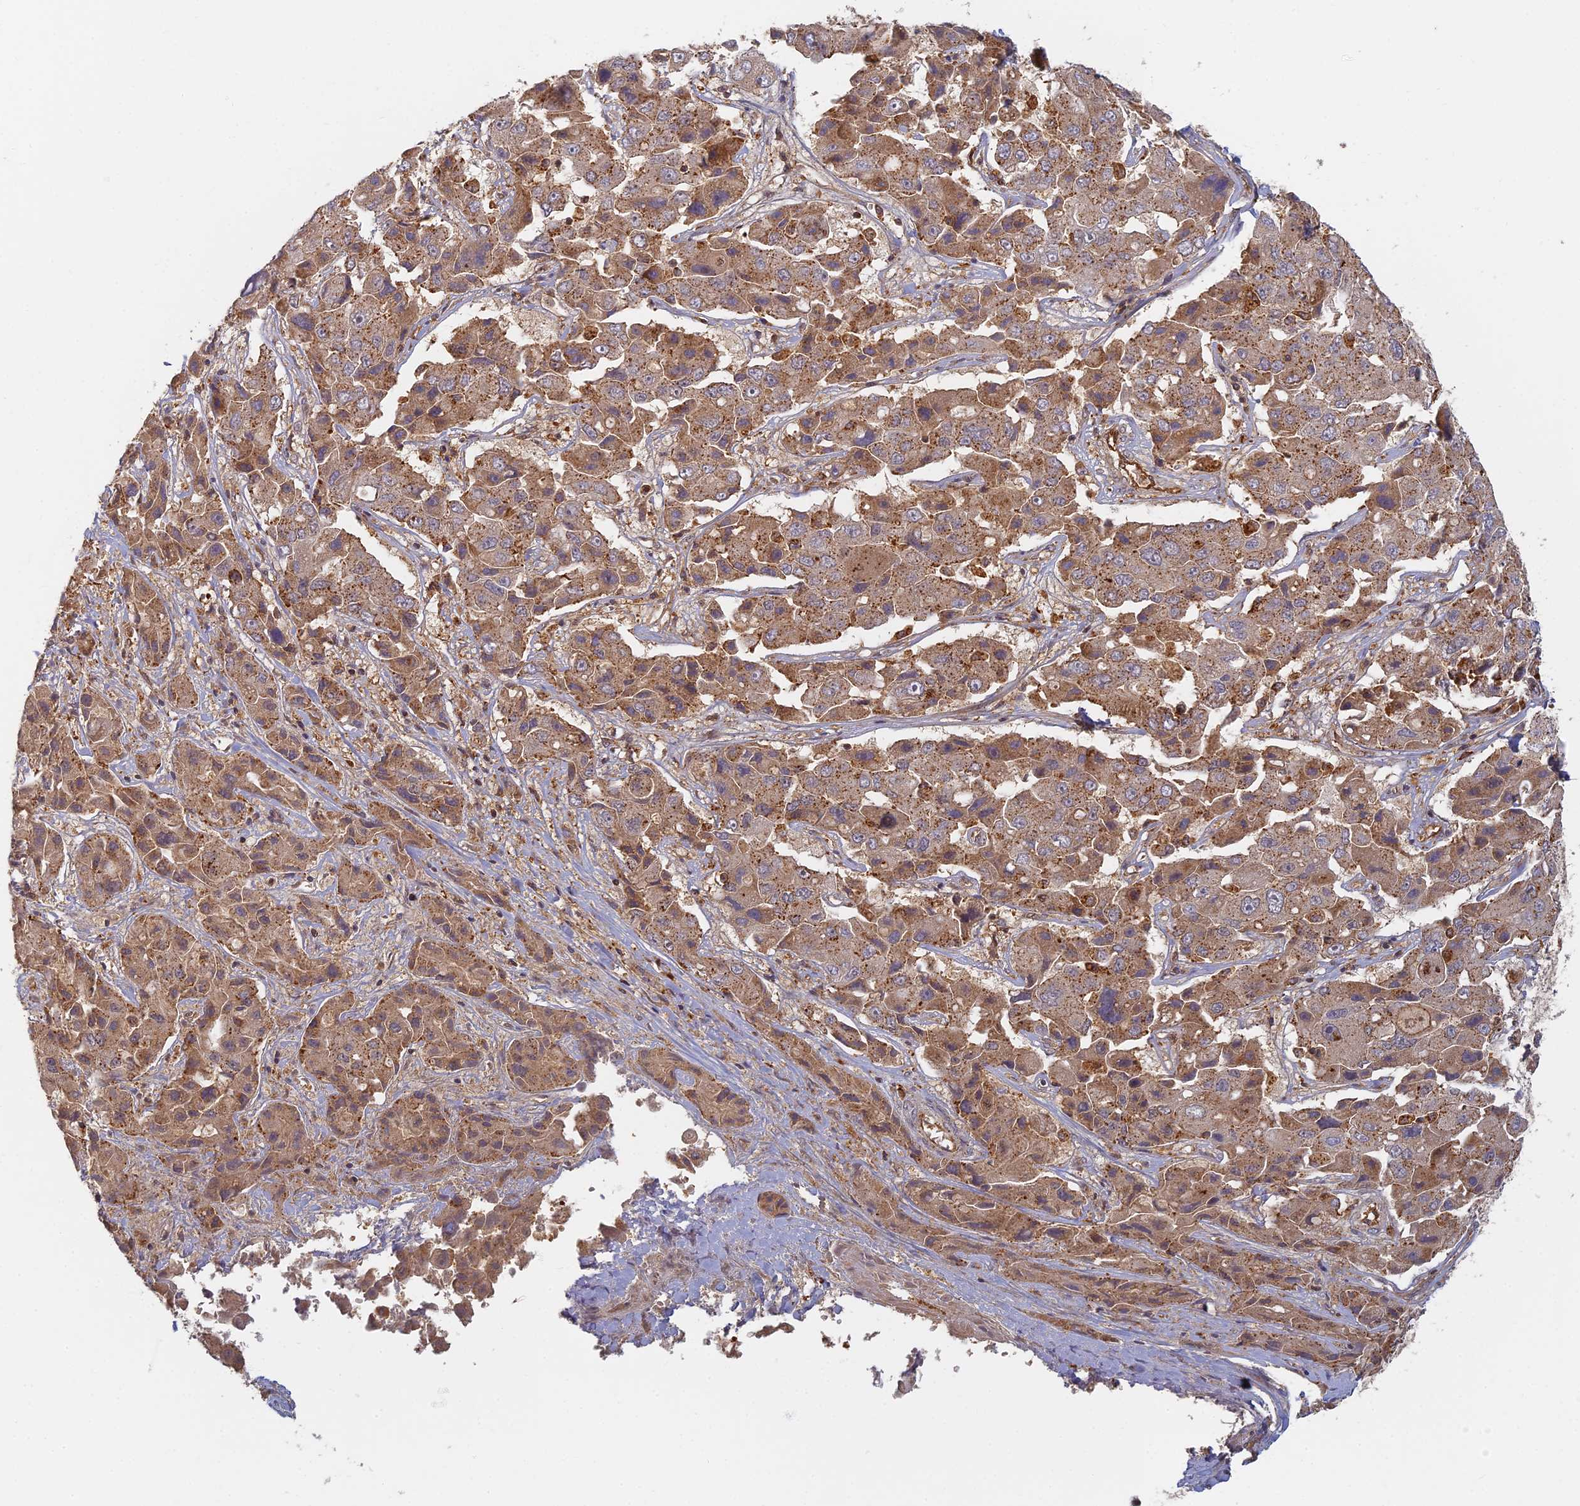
{"staining": {"intensity": "moderate", "quantity": ">75%", "location": "cytoplasmic/membranous"}, "tissue": "liver cancer", "cell_type": "Tumor cells", "image_type": "cancer", "snomed": [{"axis": "morphology", "description": "Cholangiocarcinoma"}, {"axis": "topography", "description": "Liver"}], "caption": "Immunohistochemistry (IHC) photomicrograph of liver cancer (cholangiocarcinoma) stained for a protein (brown), which exhibits medium levels of moderate cytoplasmic/membranous positivity in approximately >75% of tumor cells.", "gene": "INO80D", "patient": {"sex": "male", "age": 67}}